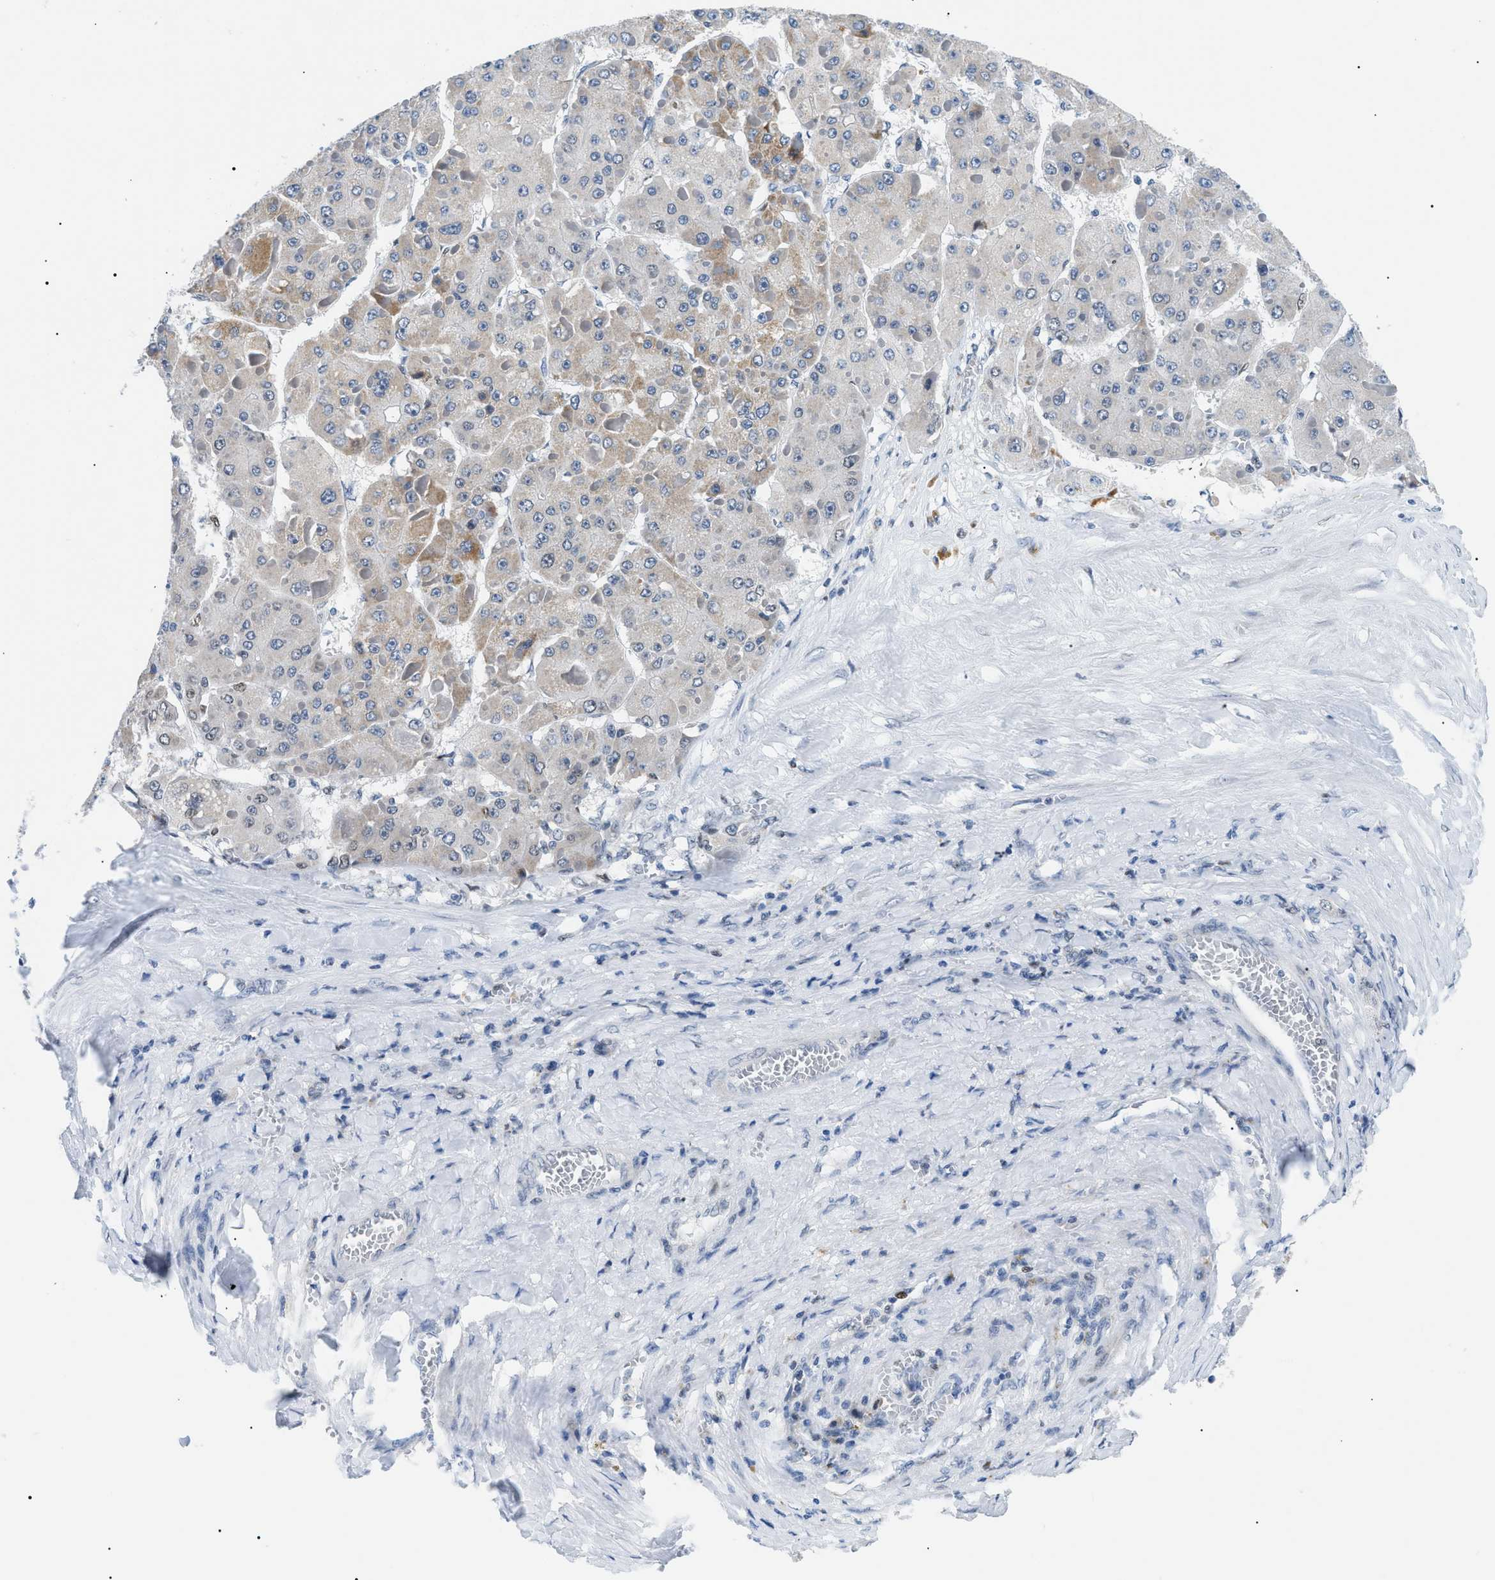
{"staining": {"intensity": "moderate", "quantity": "<25%", "location": "cytoplasmic/membranous"}, "tissue": "liver cancer", "cell_type": "Tumor cells", "image_type": "cancer", "snomed": [{"axis": "morphology", "description": "Carcinoma, Hepatocellular, NOS"}, {"axis": "topography", "description": "Liver"}], "caption": "Protein analysis of liver cancer (hepatocellular carcinoma) tissue shows moderate cytoplasmic/membranous staining in about <25% of tumor cells.", "gene": "SMARCC1", "patient": {"sex": "female", "age": 73}}